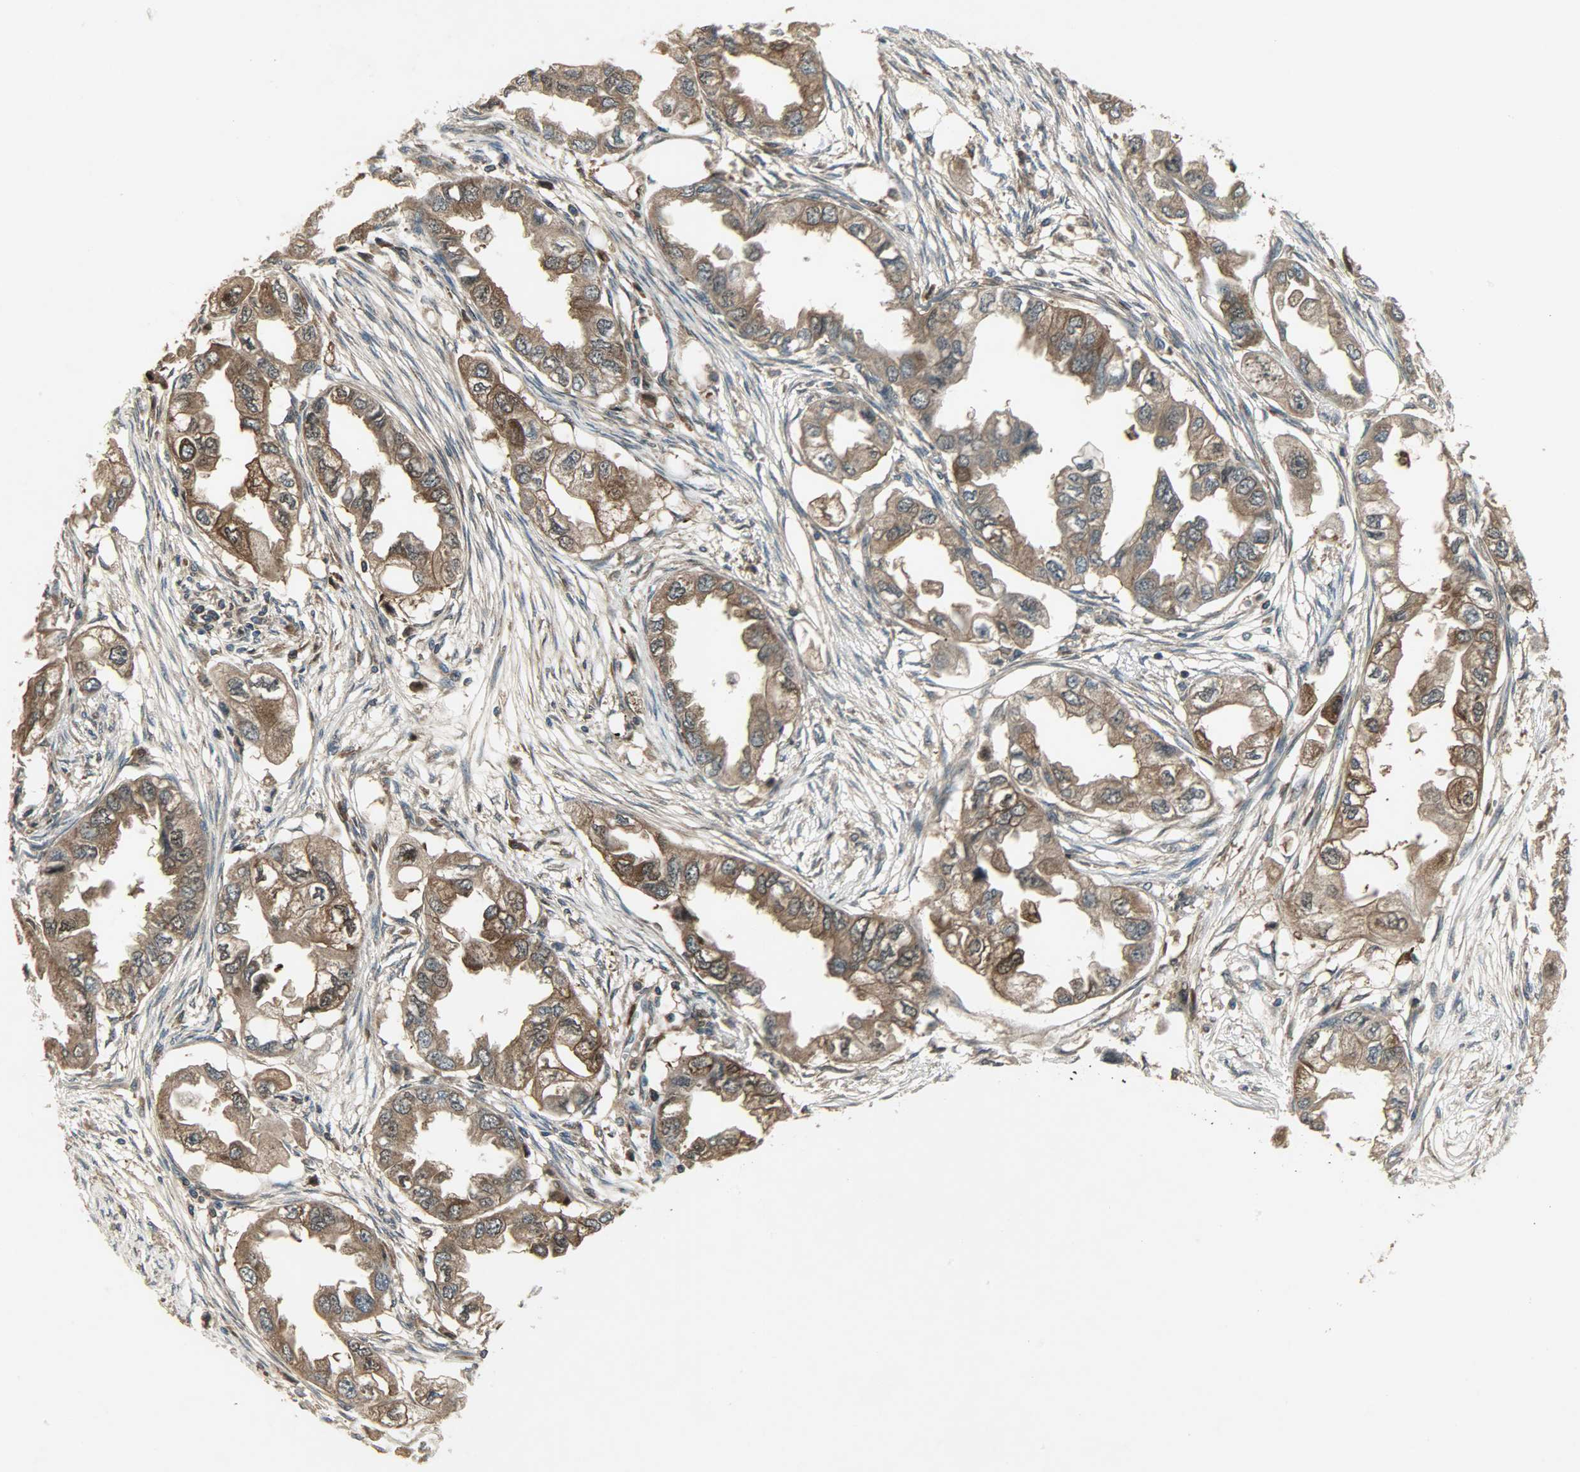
{"staining": {"intensity": "strong", "quantity": ">75%", "location": "cytoplasmic/membranous"}, "tissue": "endometrial cancer", "cell_type": "Tumor cells", "image_type": "cancer", "snomed": [{"axis": "morphology", "description": "Adenocarcinoma, NOS"}, {"axis": "topography", "description": "Endometrium"}], "caption": "Immunohistochemical staining of human endometrial cancer reveals high levels of strong cytoplasmic/membranous protein positivity in approximately >75% of tumor cells.", "gene": "AMT", "patient": {"sex": "female", "age": 67}}